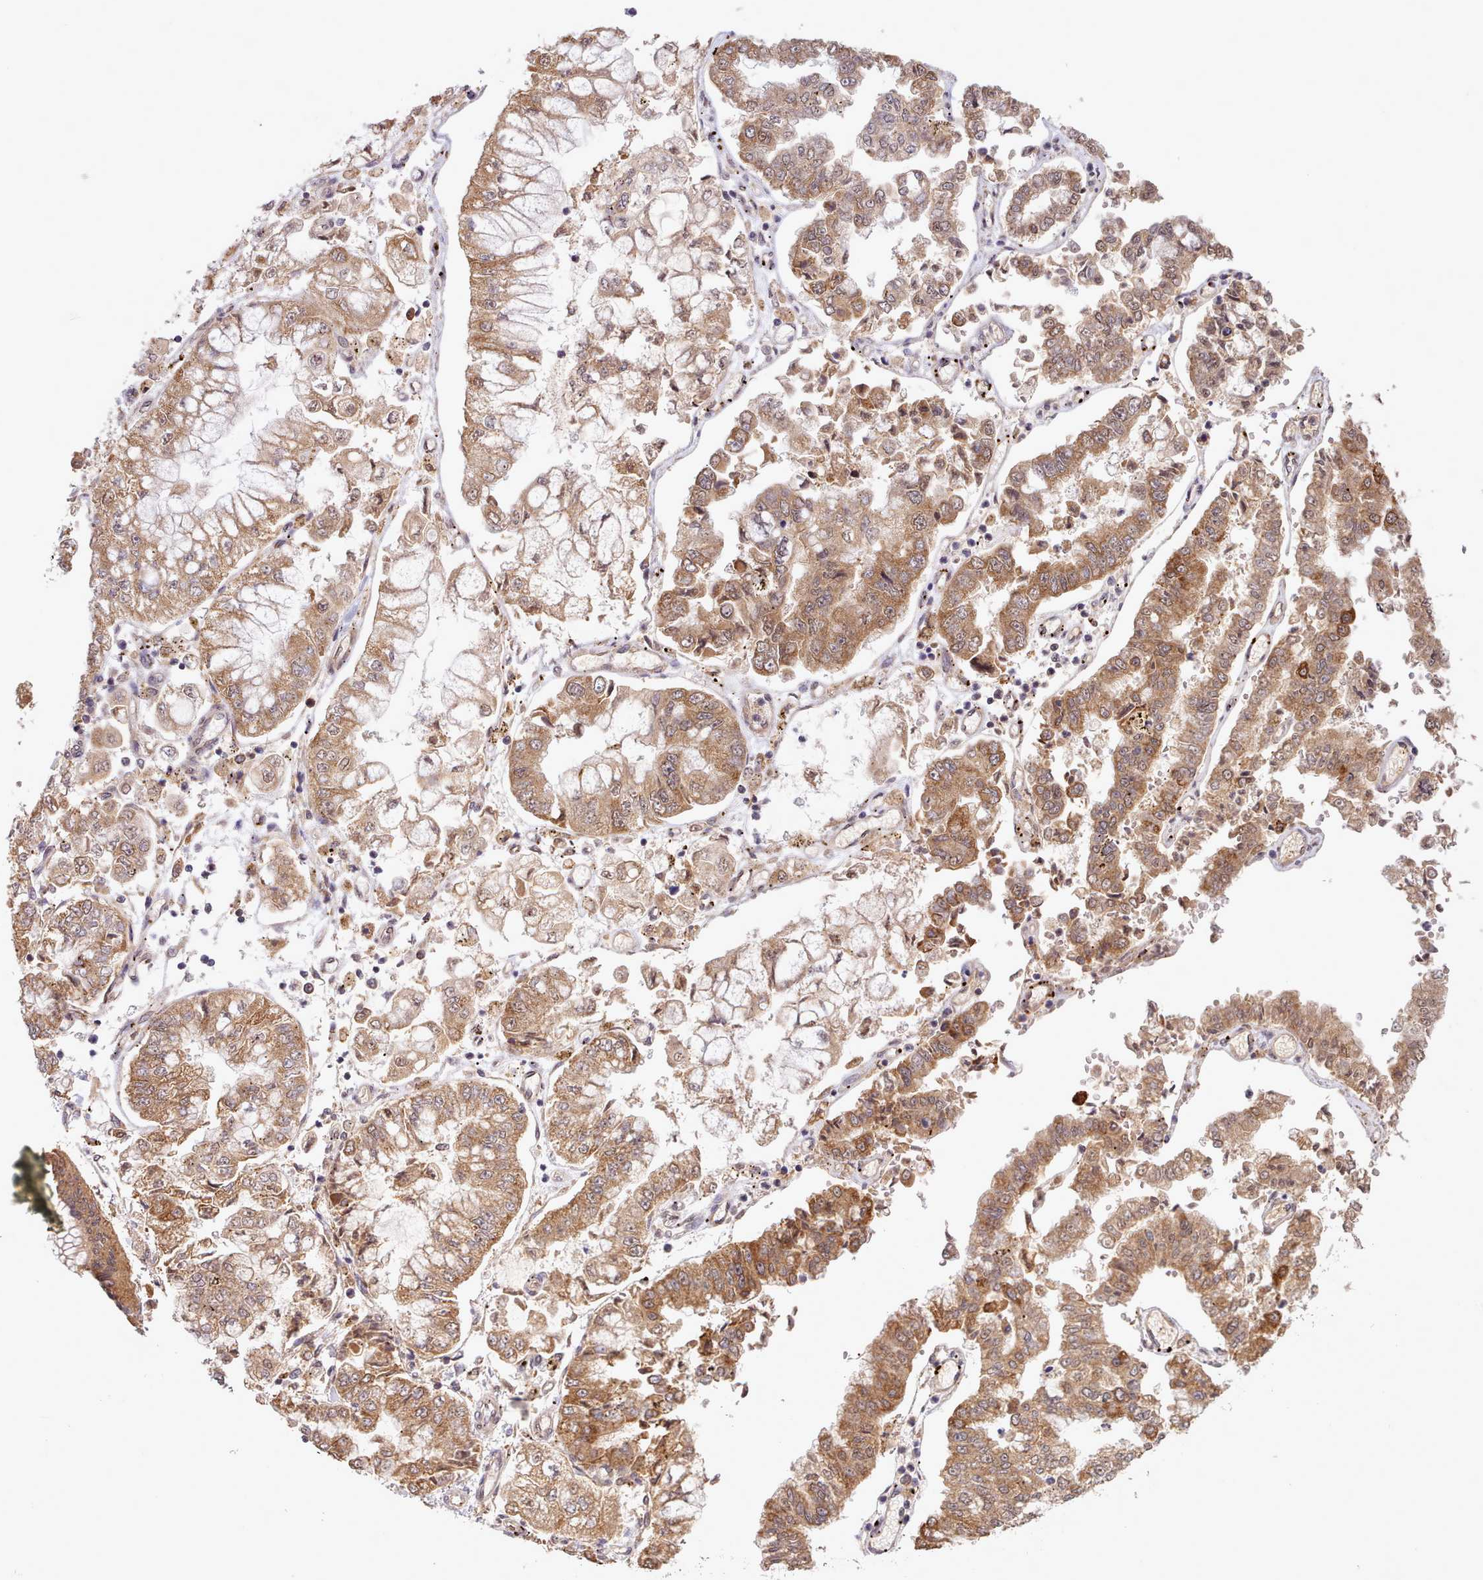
{"staining": {"intensity": "moderate", "quantity": ">75%", "location": "cytoplasmic/membranous"}, "tissue": "stomach cancer", "cell_type": "Tumor cells", "image_type": "cancer", "snomed": [{"axis": "morphology", "description": "Adenocarcinoma, NOS"}, {"axis": "topography", "description": "Stomach"}], "caption": "Tumor cells exhibit medium levels of moderate cytoplasmic/membranous expression in approximately >75% of cells in stomach cancer (adenocarcinoma). The protein is shown in brown color, while the nuclei are stained blue.", "gene": "PIP4P1", "patient": {"sex": "male", "age": 76}}